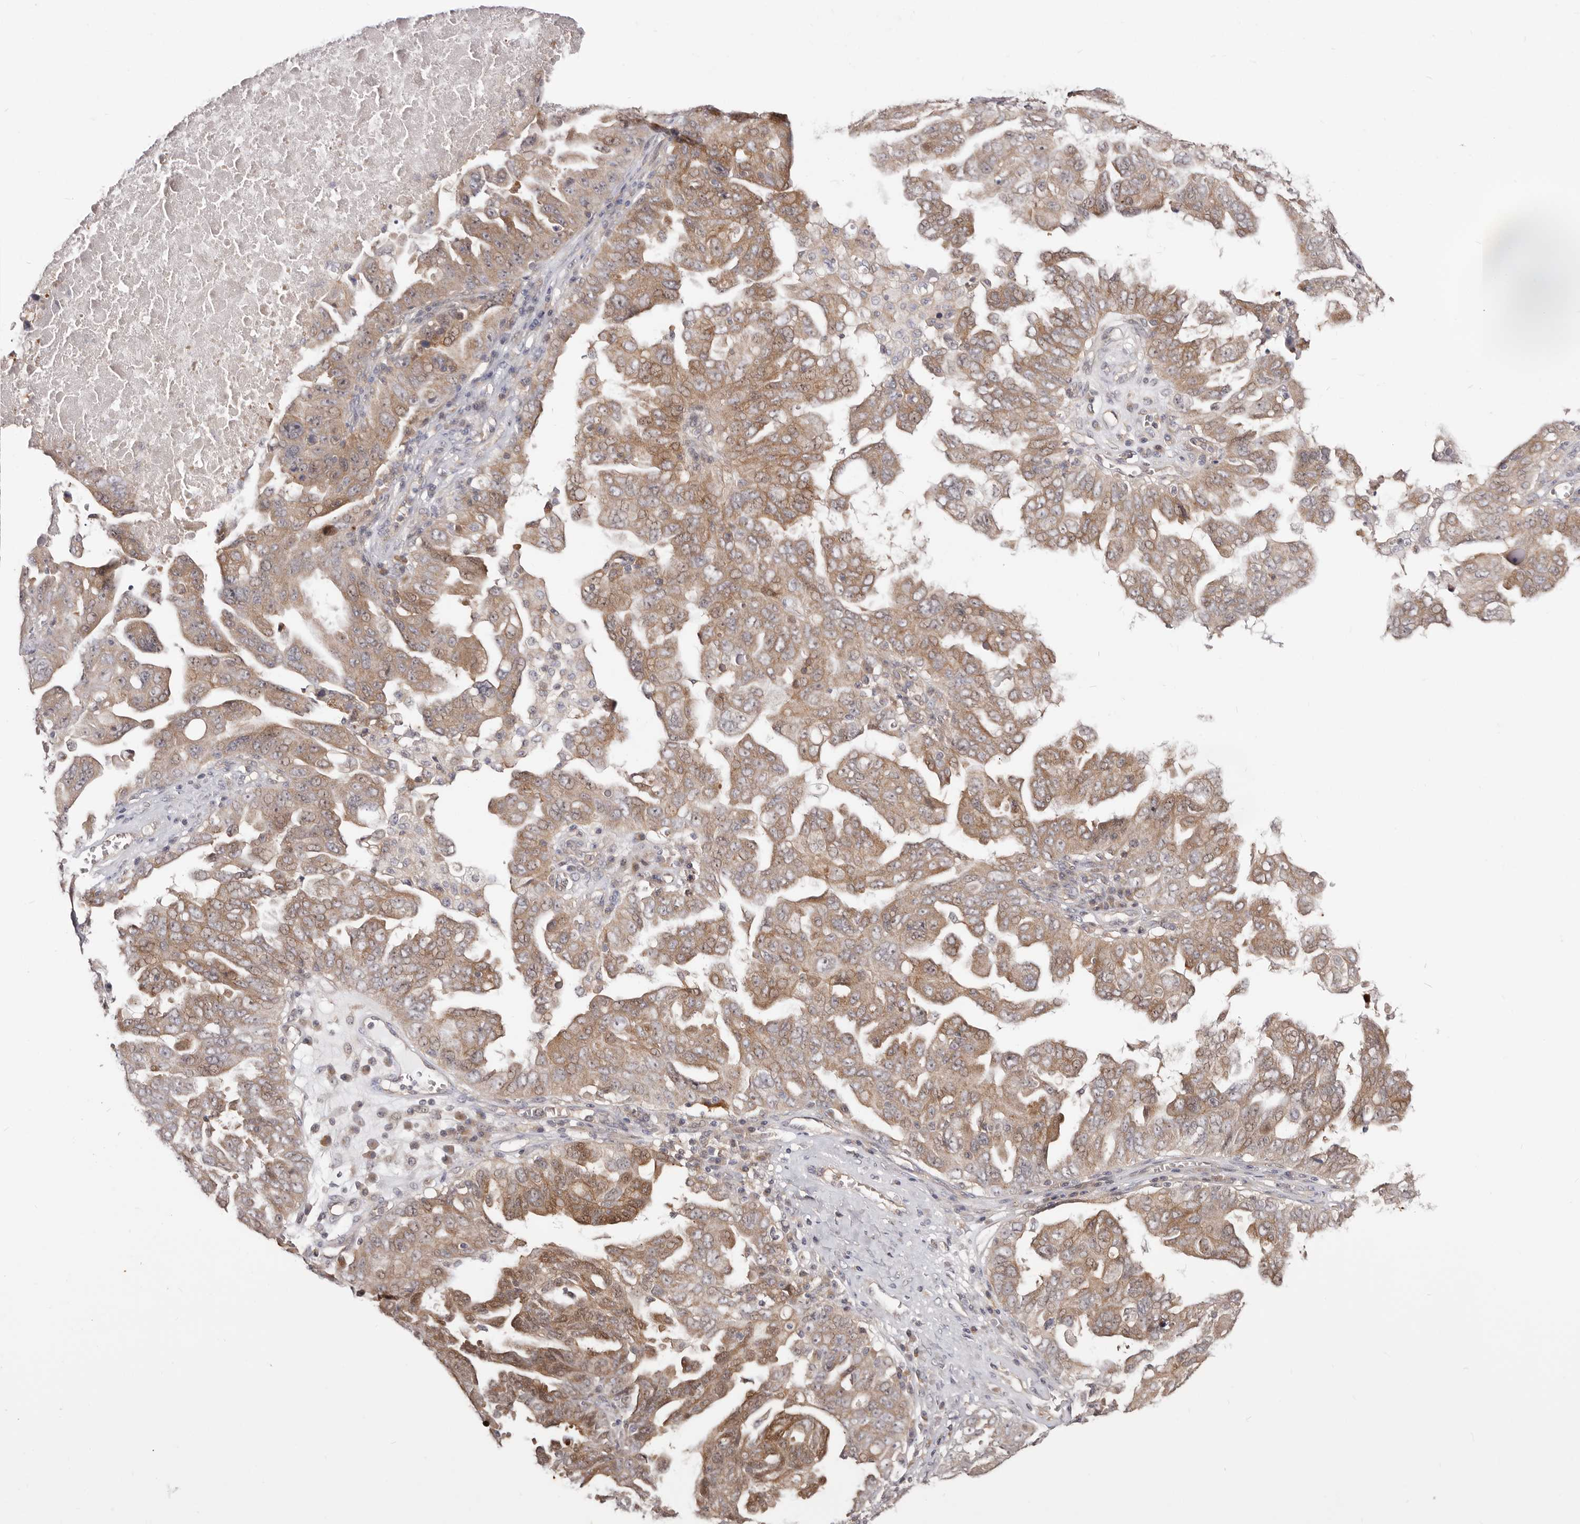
{"staining": {"intensity": "moderate", "quantity": "25%-75%", "location": "cytoplasmic/membranous"}, "tissue": "ovarian cancer", "cell_type": "Tumor cells", "image_type": "cancer", "snomed": [{"axis": "morphology", "description": "Carcinoma, endometroid"}, {"axis": "topography", "description": "Ovary"}], "caption": "Ovarian endometroid carcinoma stained for a protein demonstrates moderate cytoplasmic/membranous positivity in tumor cells.", "gene": "GPATCH4", "patient": {"sex": "female", "age": 62}}